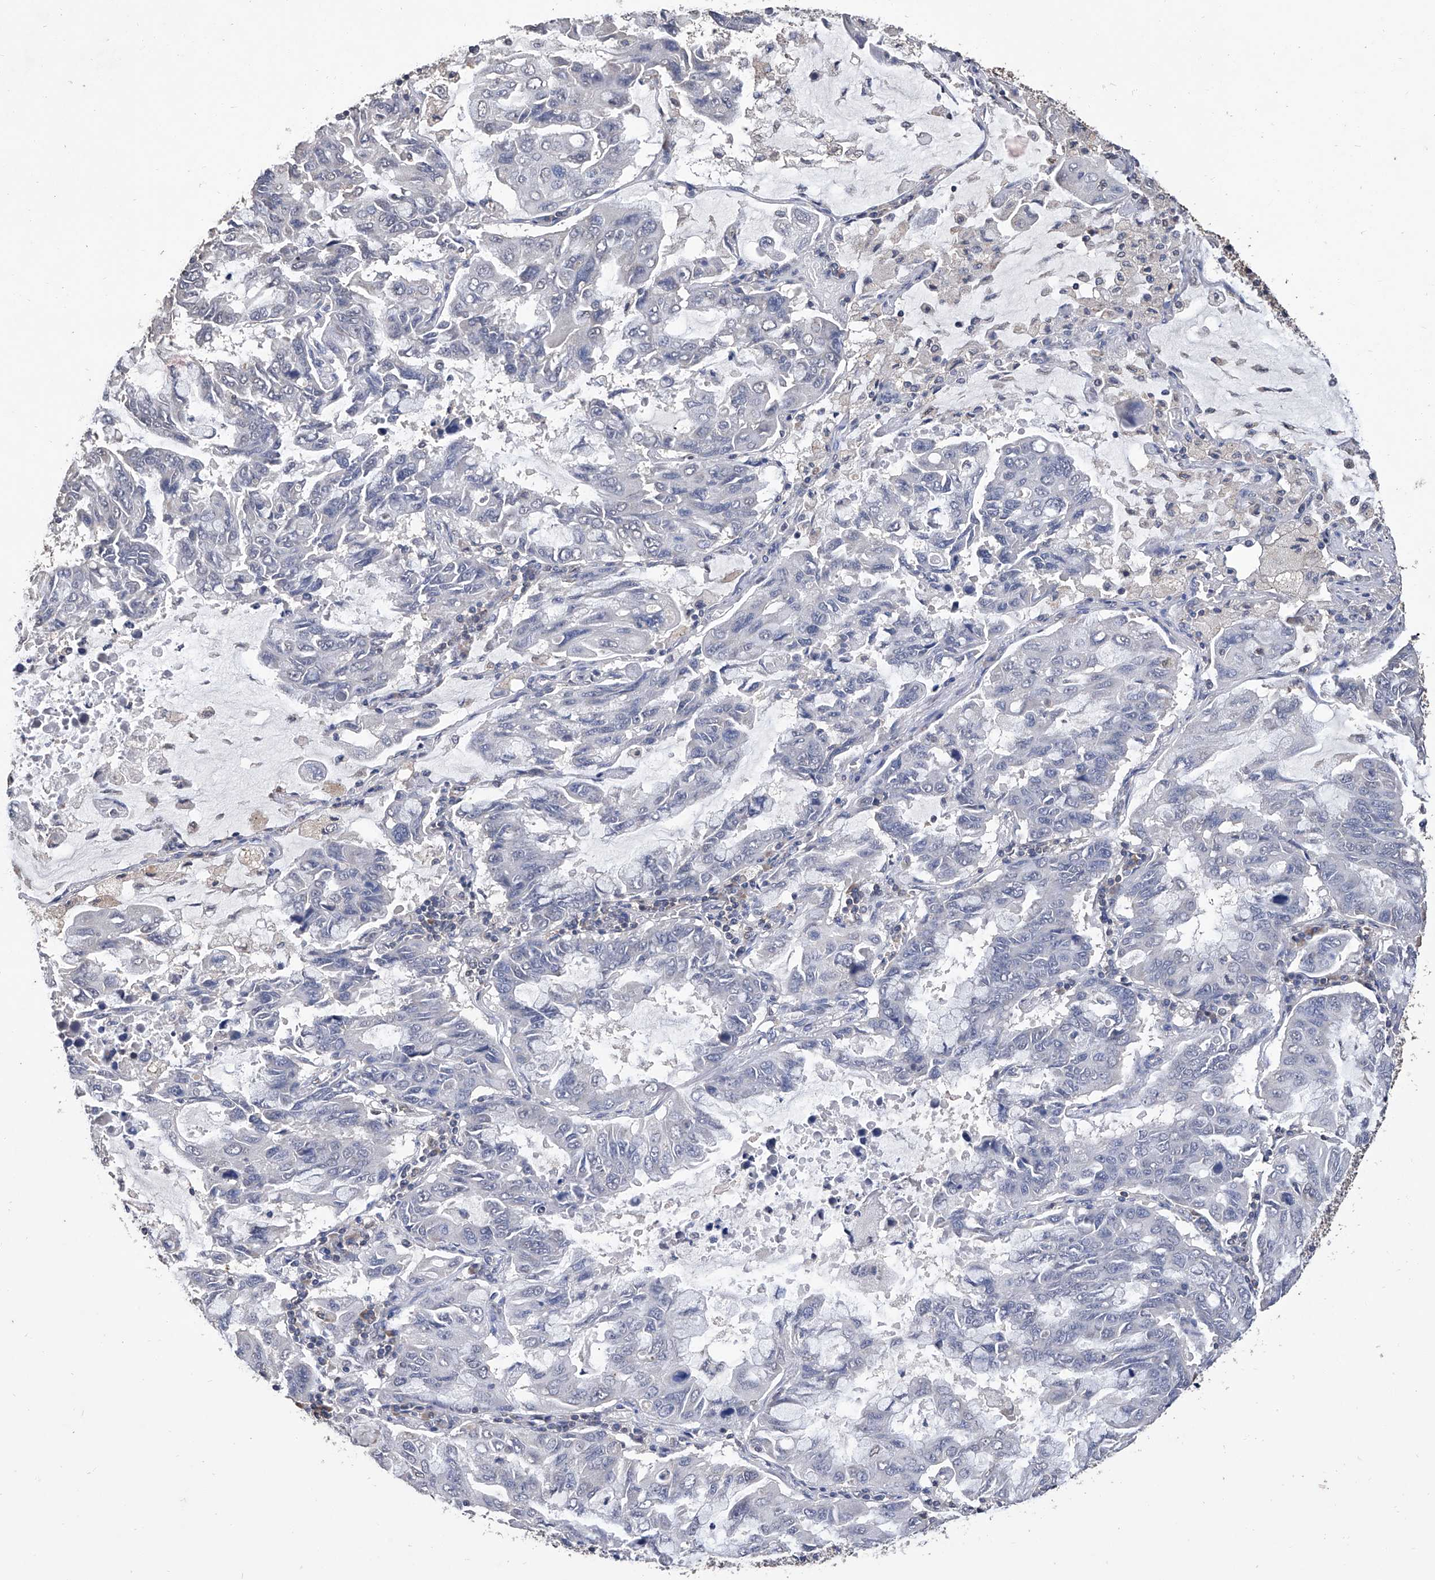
{"staining": {"intensity": "negative", "quantity": "none", "location": "none"}, "tissue": "lung cancer", "cell_type": "Tumor cells", "image_type": "cancer", "snomed": [{"axis": "morphology", "description": "Adenocarcinoma, NOS"}, {"axis": "topography", "description": "Lung"}], "caption": "Immunohistochemistry (IHC) image of lung adenocarcinoma stained for a protein (brown), which exhibits no expression in tumor cells. The staining was performed using DAB to visualize the protein expression in brown, while the nuclei were stained in blue with hematoxylin (Magnification: 20x).", "gene": "GPT", "patient": {"sex": "male", "age": 64}}